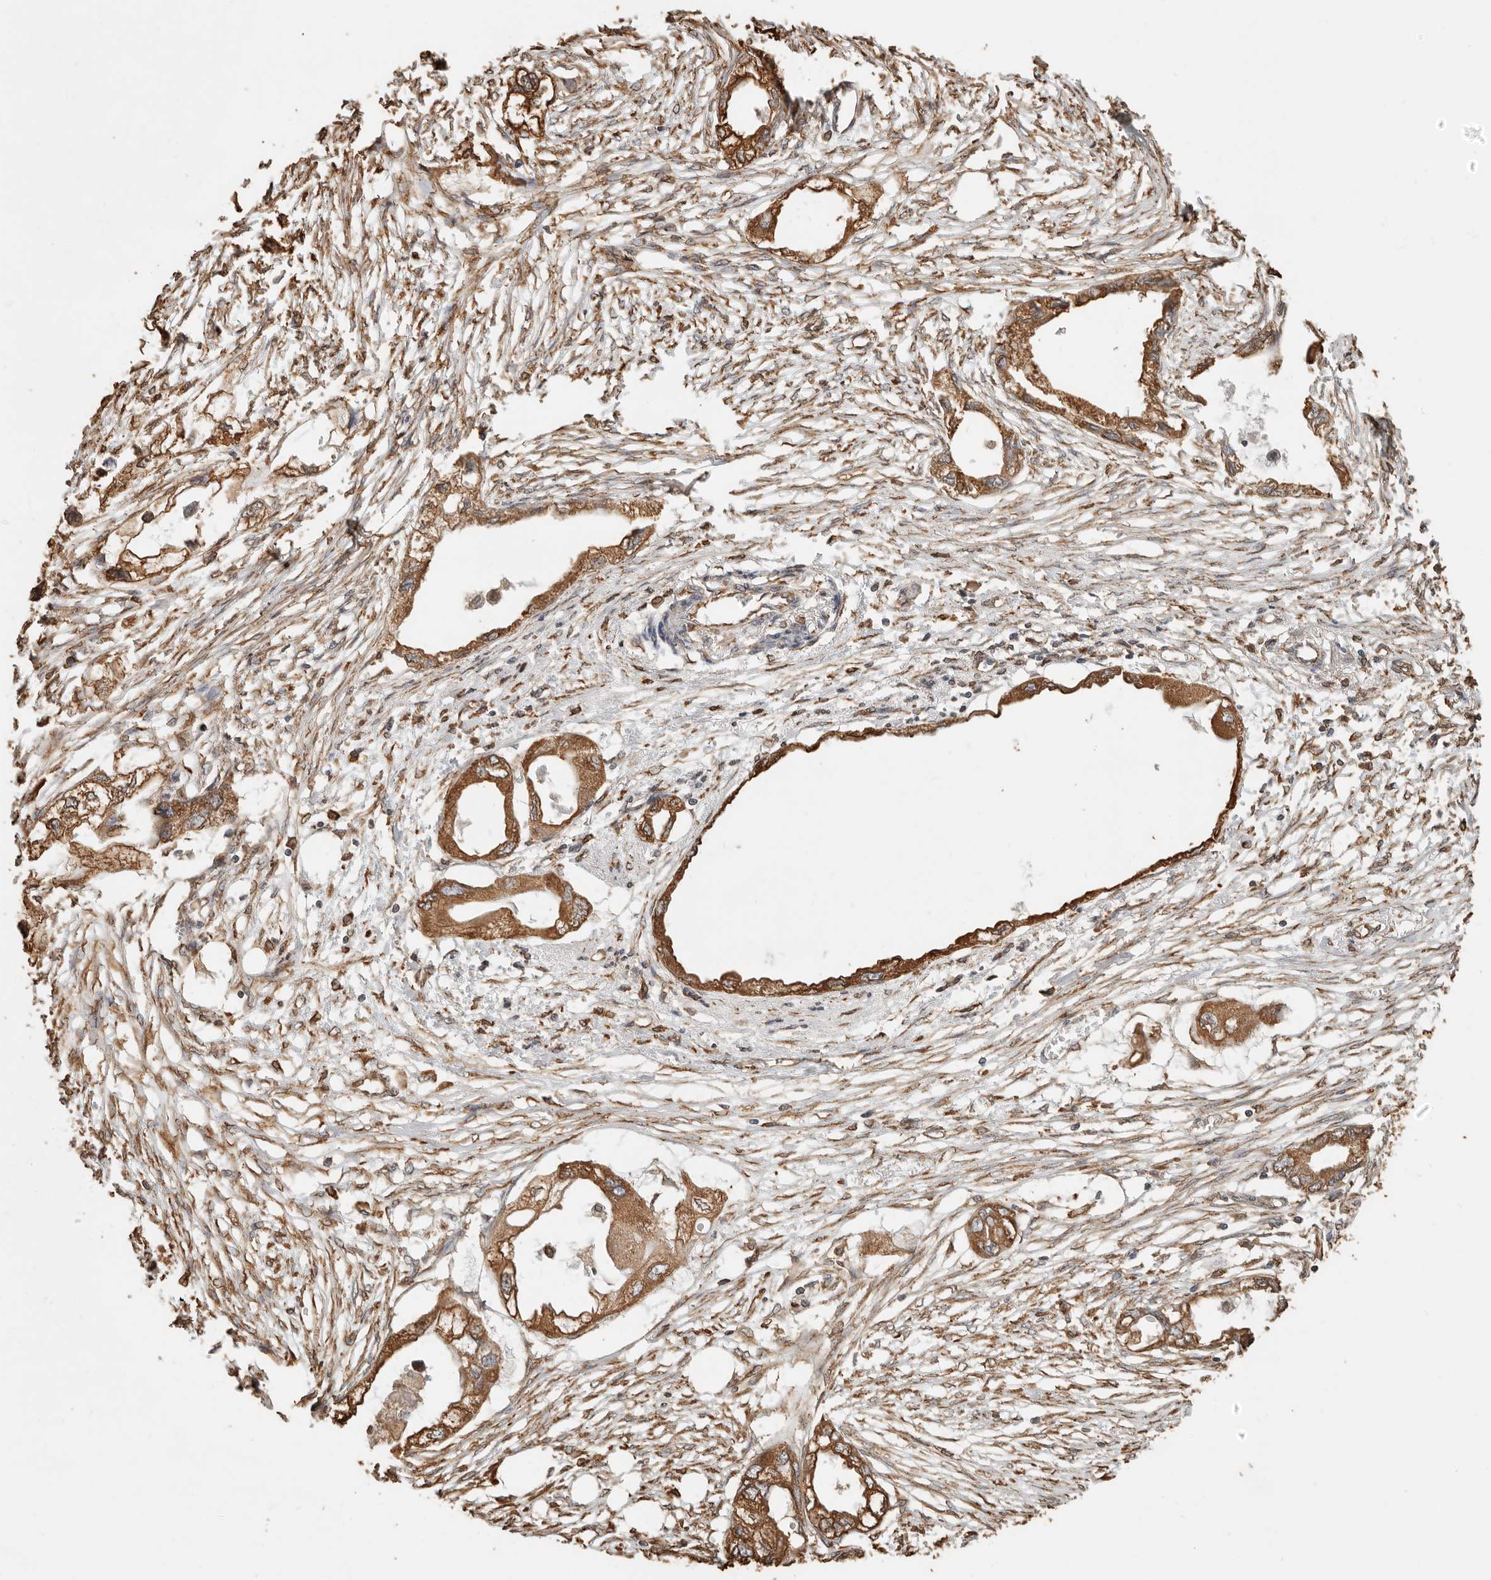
{"staining": {"intensity": "moderate", "quantity": ">75%", "location": "cytoplasmic/membranous"}, "tissue": "endometrial cancer", "cell_type": "Tumor cells", "image_type": "cancer", "snomed": [{"axis": "morphology", "description": "Adenocarcinoma, NOS"}, {"axis": "morphology", "description": "Adenocarcinoma, metastatic, NOS"}, {"axis": "topography", "description": "Adipose tissue"}, {"axis": "topography", "description": "Endometrium"}], "caption": "The image shows immunohistochemical staining of endometrial cancer (adenocarcinoma). There is moderate cytoplasmic/membranous expression is seen in approximately >75% of tumor cells. (brown staining indicates protein expression, while blue staining denotes nuclei).", "gene": "ARHGEF10L", "patient": {"sex": "female", "age": 67}}